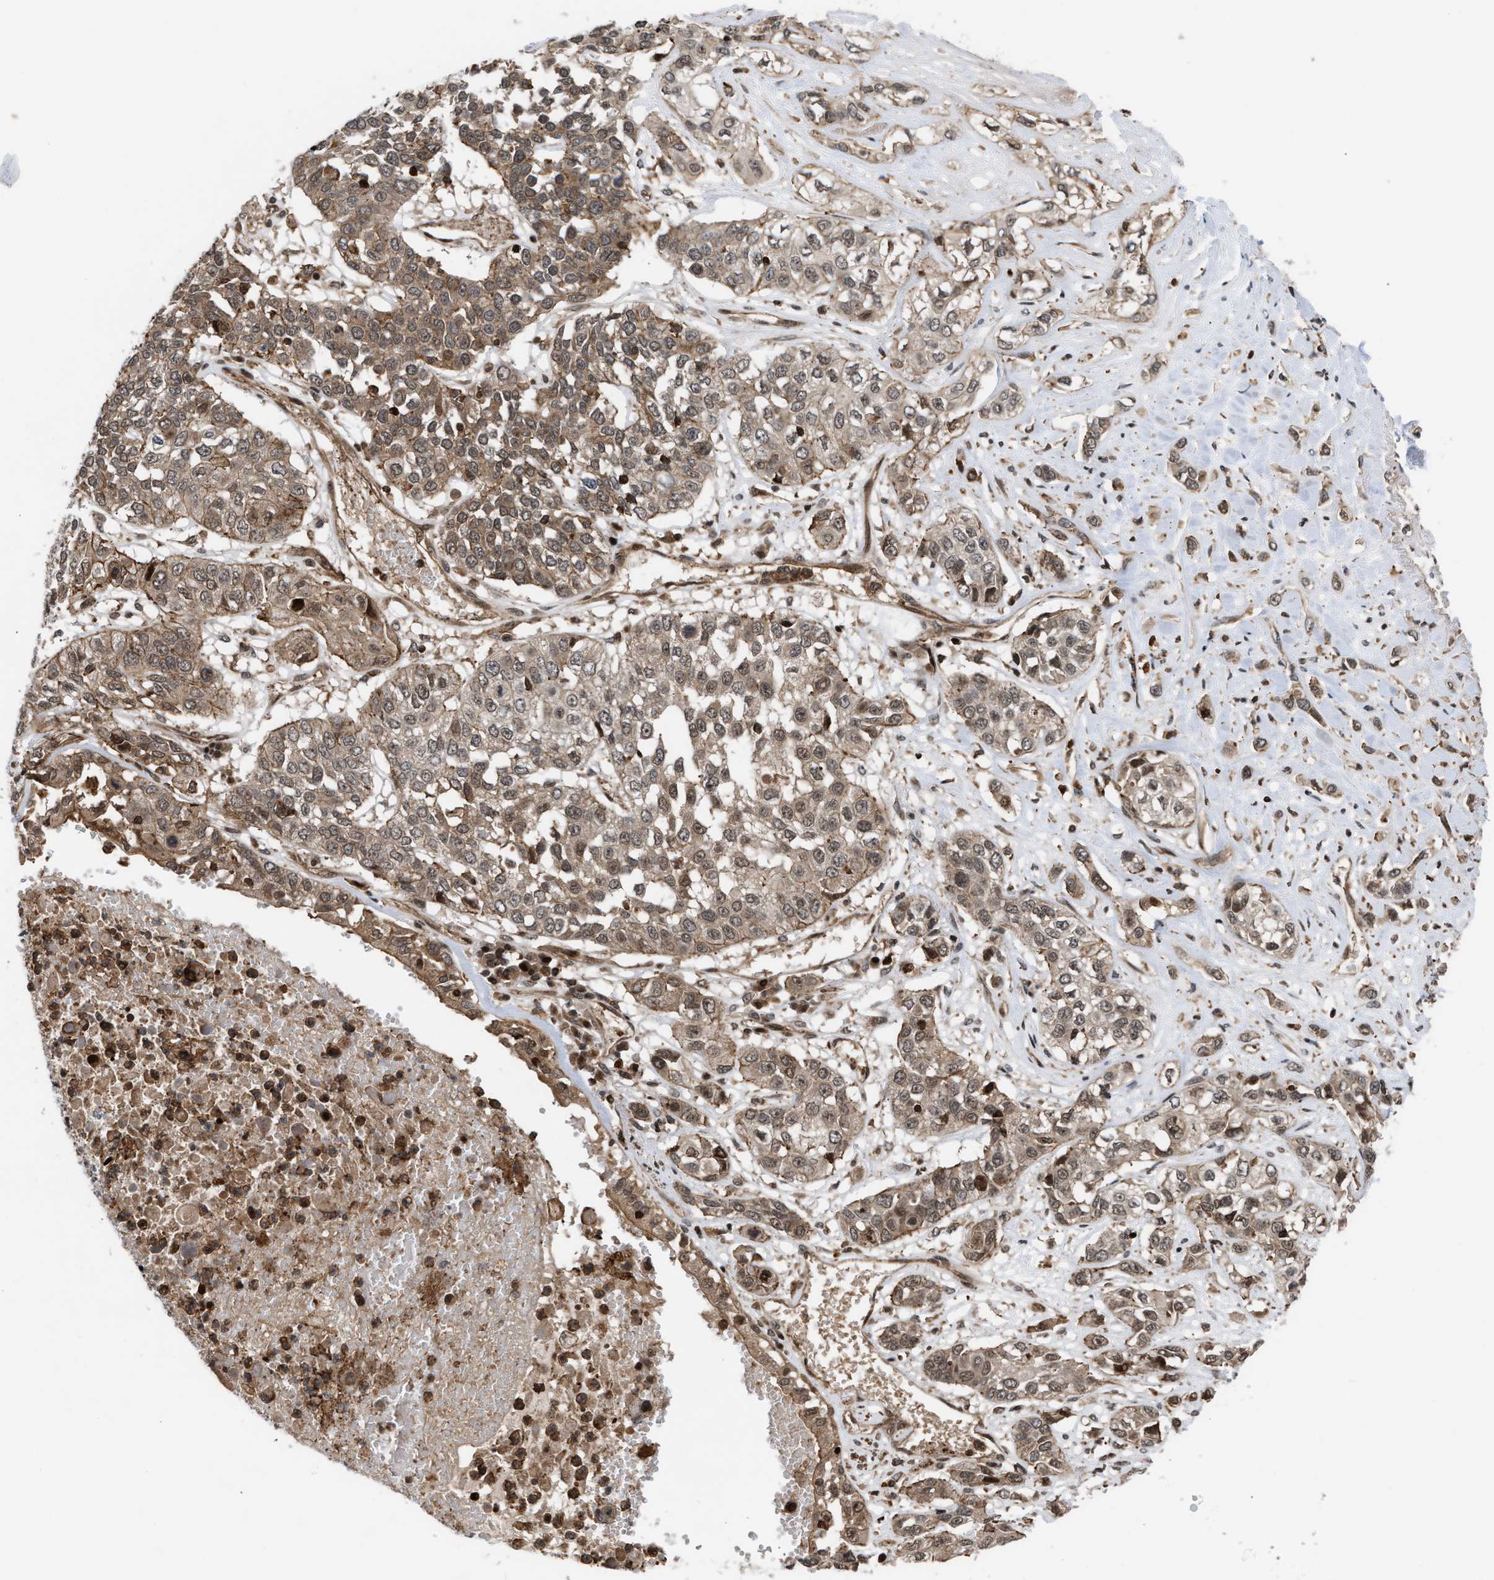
{"staining": {"intensity": "weak", "quantity": ">75%", "location": "cytoplasmic/membranous,nuclear"}, "tissue": "lung cancer", "cell_type": "Tumor cells", "image_type": "cancer", "snomed": [{"axis": "morphology", "description": "Squamous cell carcinoma, NOS"}, {"axis": "topography", "description": "Lung"}], "caption": "Lung cancer (squamous cell carcinoma) stained with a protein marker shows weak staining in tumor cells.", "gene": "STAU2", "patient": {"sex": "male", "age": 71}}